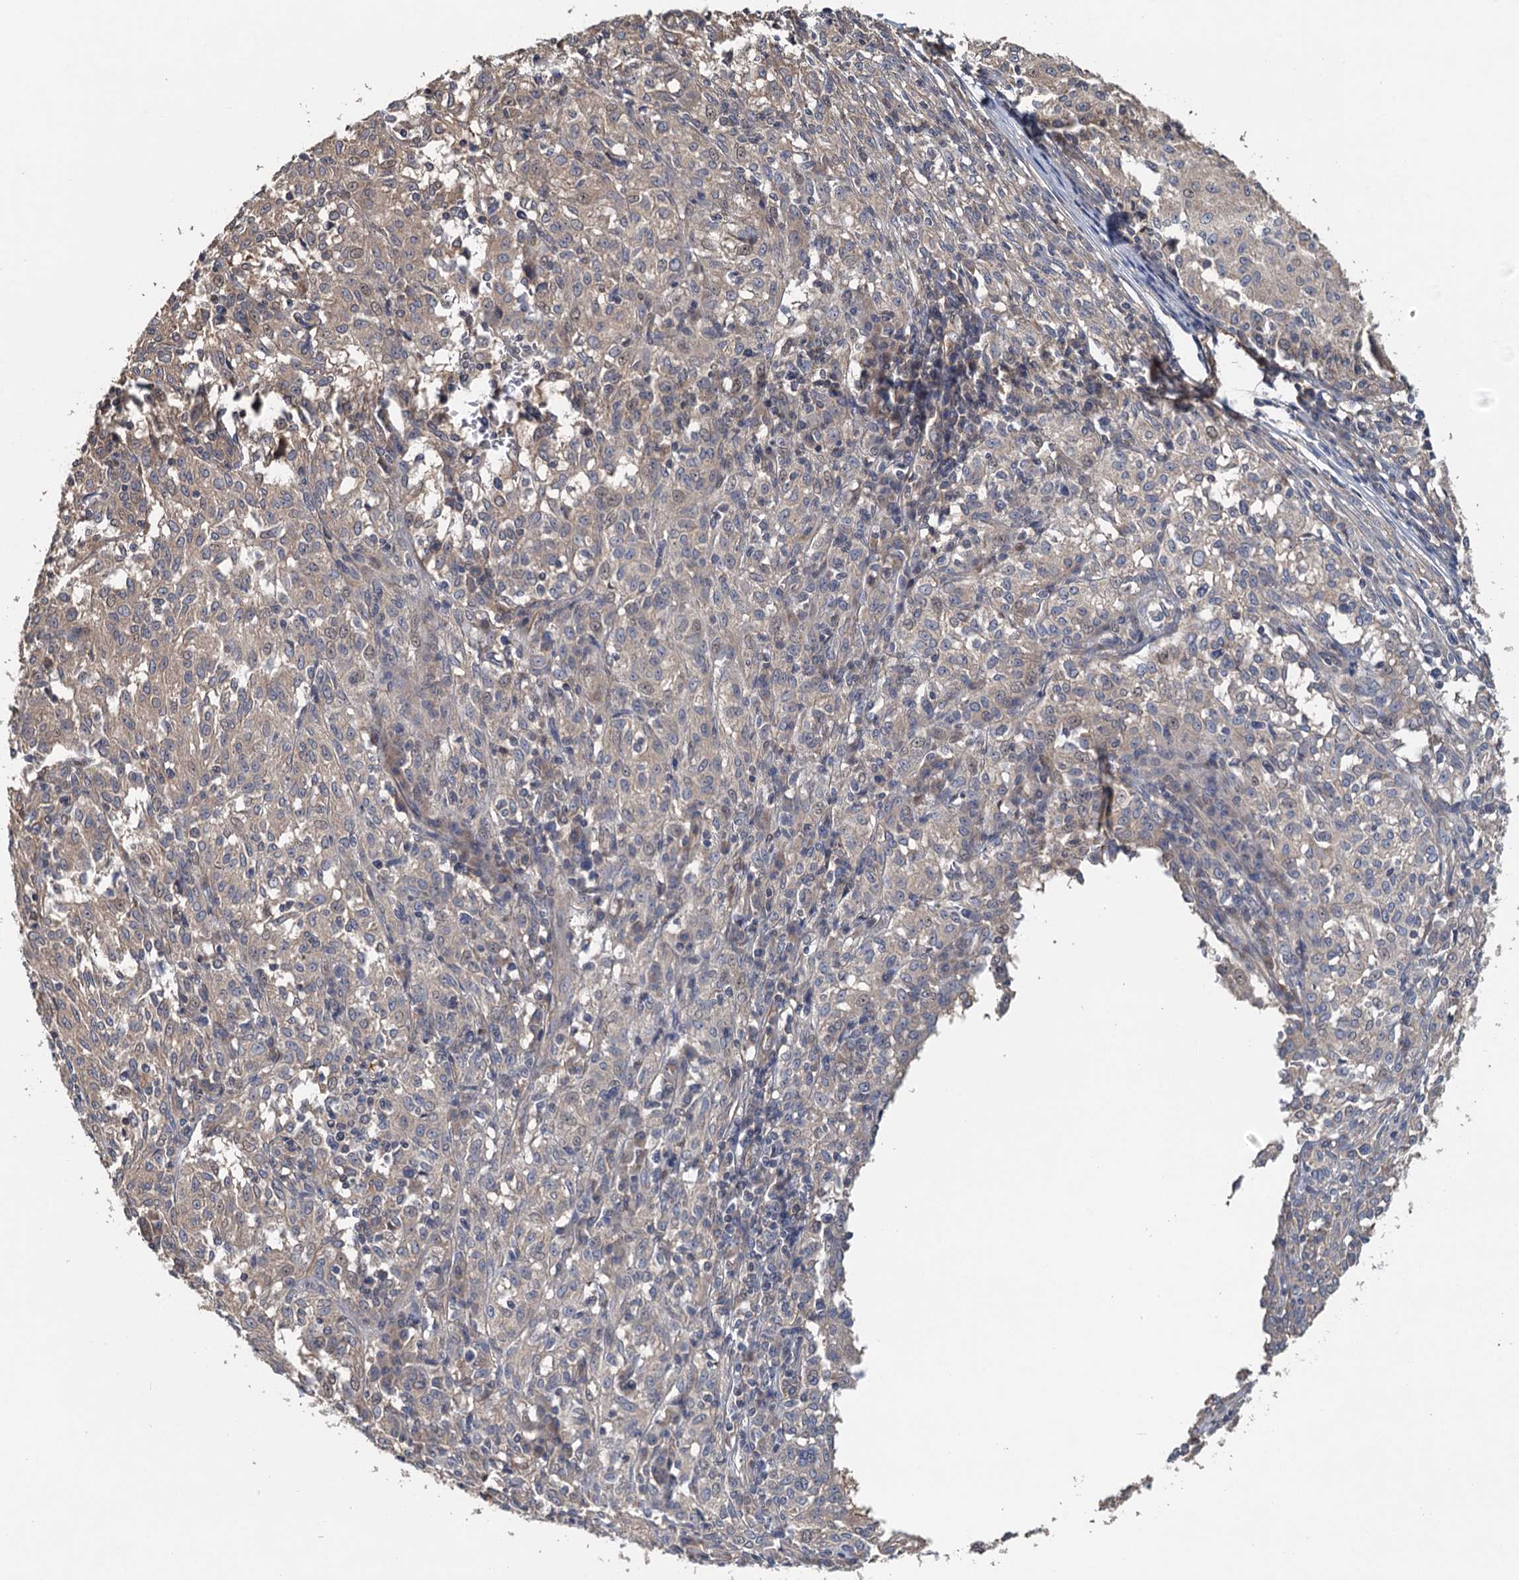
{"staining": {"intensity": "weak", "quantity": "<25%", "location": "cytoplasmic/membranous"}, "tissue": "melanoma", "cell_type": "Tumor cells", "image_type": "cancer", "snomed": [{"axis": "morphology", "description": "Malignant melanoma, NOS"}, {"axis": "topography", "description": "Skin"}], "caption": "DAB immunohistochemical staining of human malignant melanoma demonstrates no significant positivity in tumor cells.", "gene": "MEAK7", "patient": {"sex": "female", "age": 72}}